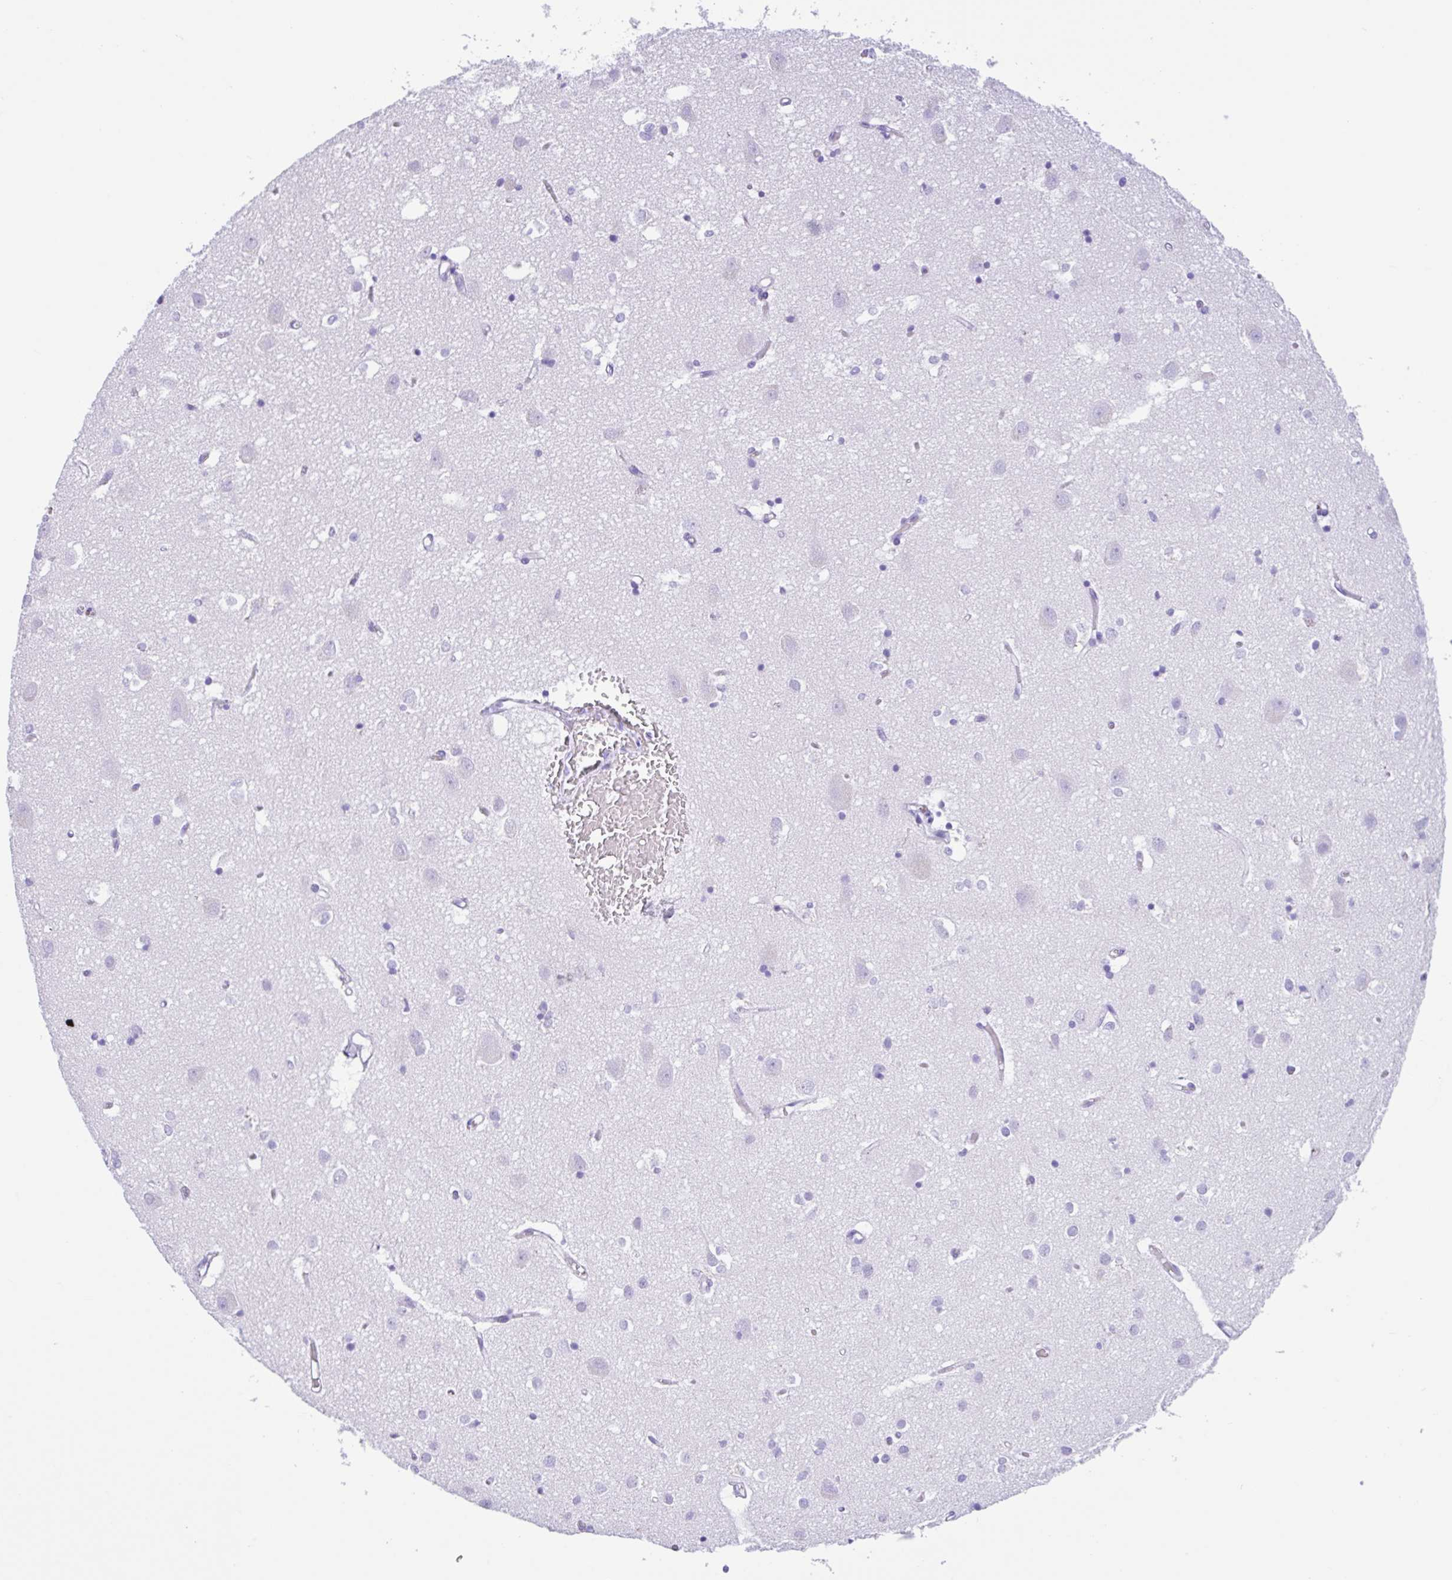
{"staining": {"intensity": "negative", "quantity": "none", "location": "none"}, "tissue": "cerebral cortex", "cell_type": "Endothelial cells", "image_type": "normal", "snomed": [{"axis": "morphology", "description": "Normal tissue, NOS"}, {"axis": "topography", "description": "Cerebral cortex"}], "caption": "Cerebral cortex stained for a protein using immunohistochemistry (IHC) reveals no expression endothelial cells.", "gene": "CPA1", "patient": {"sex": "male", "age": 70}}